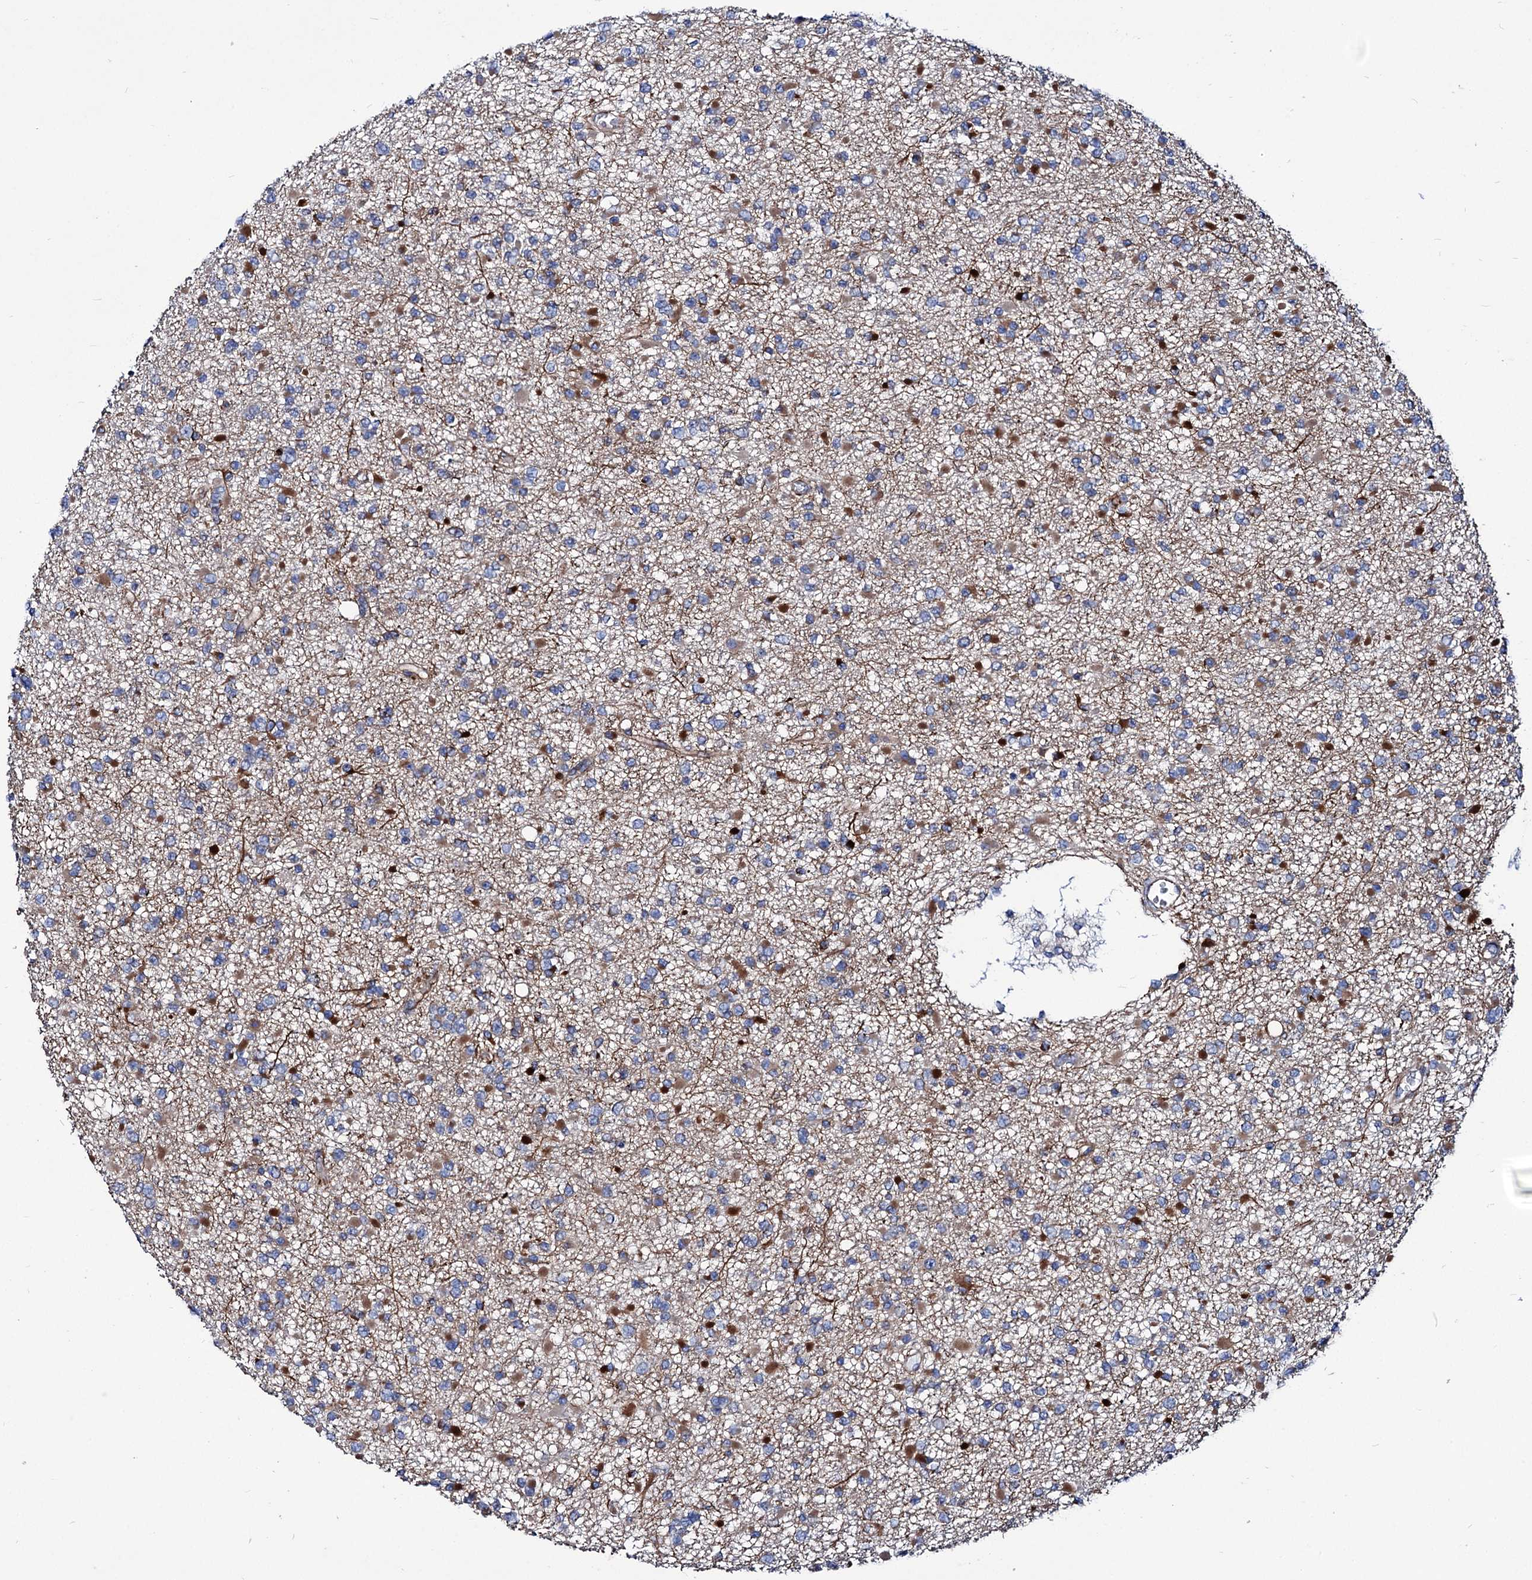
{"staining": {"intensity": "strong", "quantity": "25%-75%", "location": "cytoplasmic/membranous"}, "tissue": "glioma", "cell_type": "Tumor cells", "image_type": "cancer", "snomed": [{"axis": "morphology", "description": "Glioma, malignant, Low grade"}, {"axis": "topography", "description": "Brain"}], "caption": "The image exhibits immunohistochemical staining of glioma. There is strong cytoplasmic/membranous expression is present in approximately 25%-75% of tumor cells. Nuclei are stained in blue.", "gene": "AXL", "patient": {"sex": "female", "age": 22}}